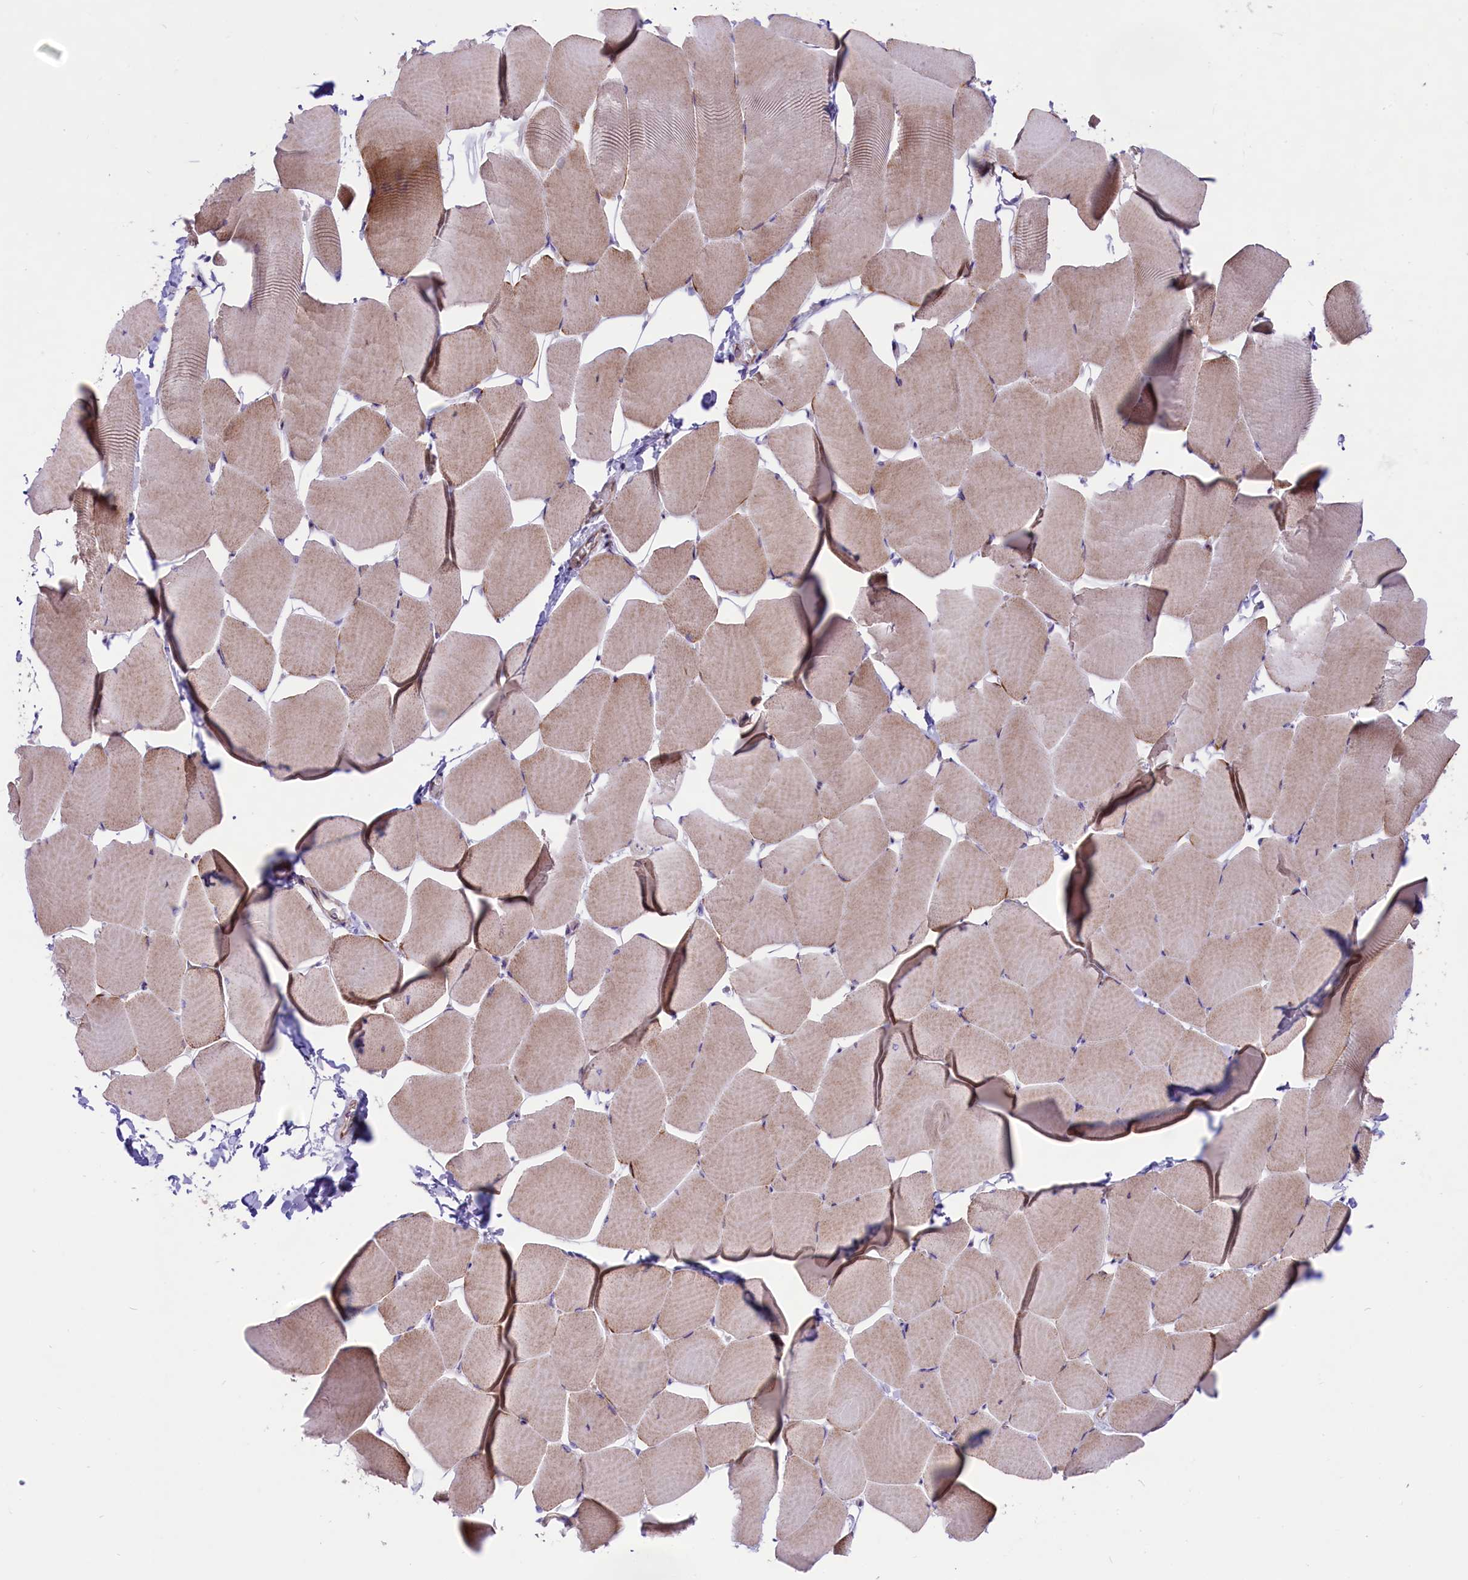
{"staining": {"intensity": "weak", "quantity": "25%-75%", "location": "cytoplasmic/membranous"}, "tissue": "skeletal muscle", "cell_type": "Myocytes", "image_type": "normal", "snomed": [{"axis": "morphology", "description": "Normal tissue, NOS"}, {"axis": "topography", "description": "Skeletal muscle"}], "caption": "Protein analysis of unremarkable skeletal muscle shows weak cytoplasmic/membranous expression in about 25%-75% of myocytes.", "gene": "PTPRU", "patient": {"sex": "male", "age": 25}}